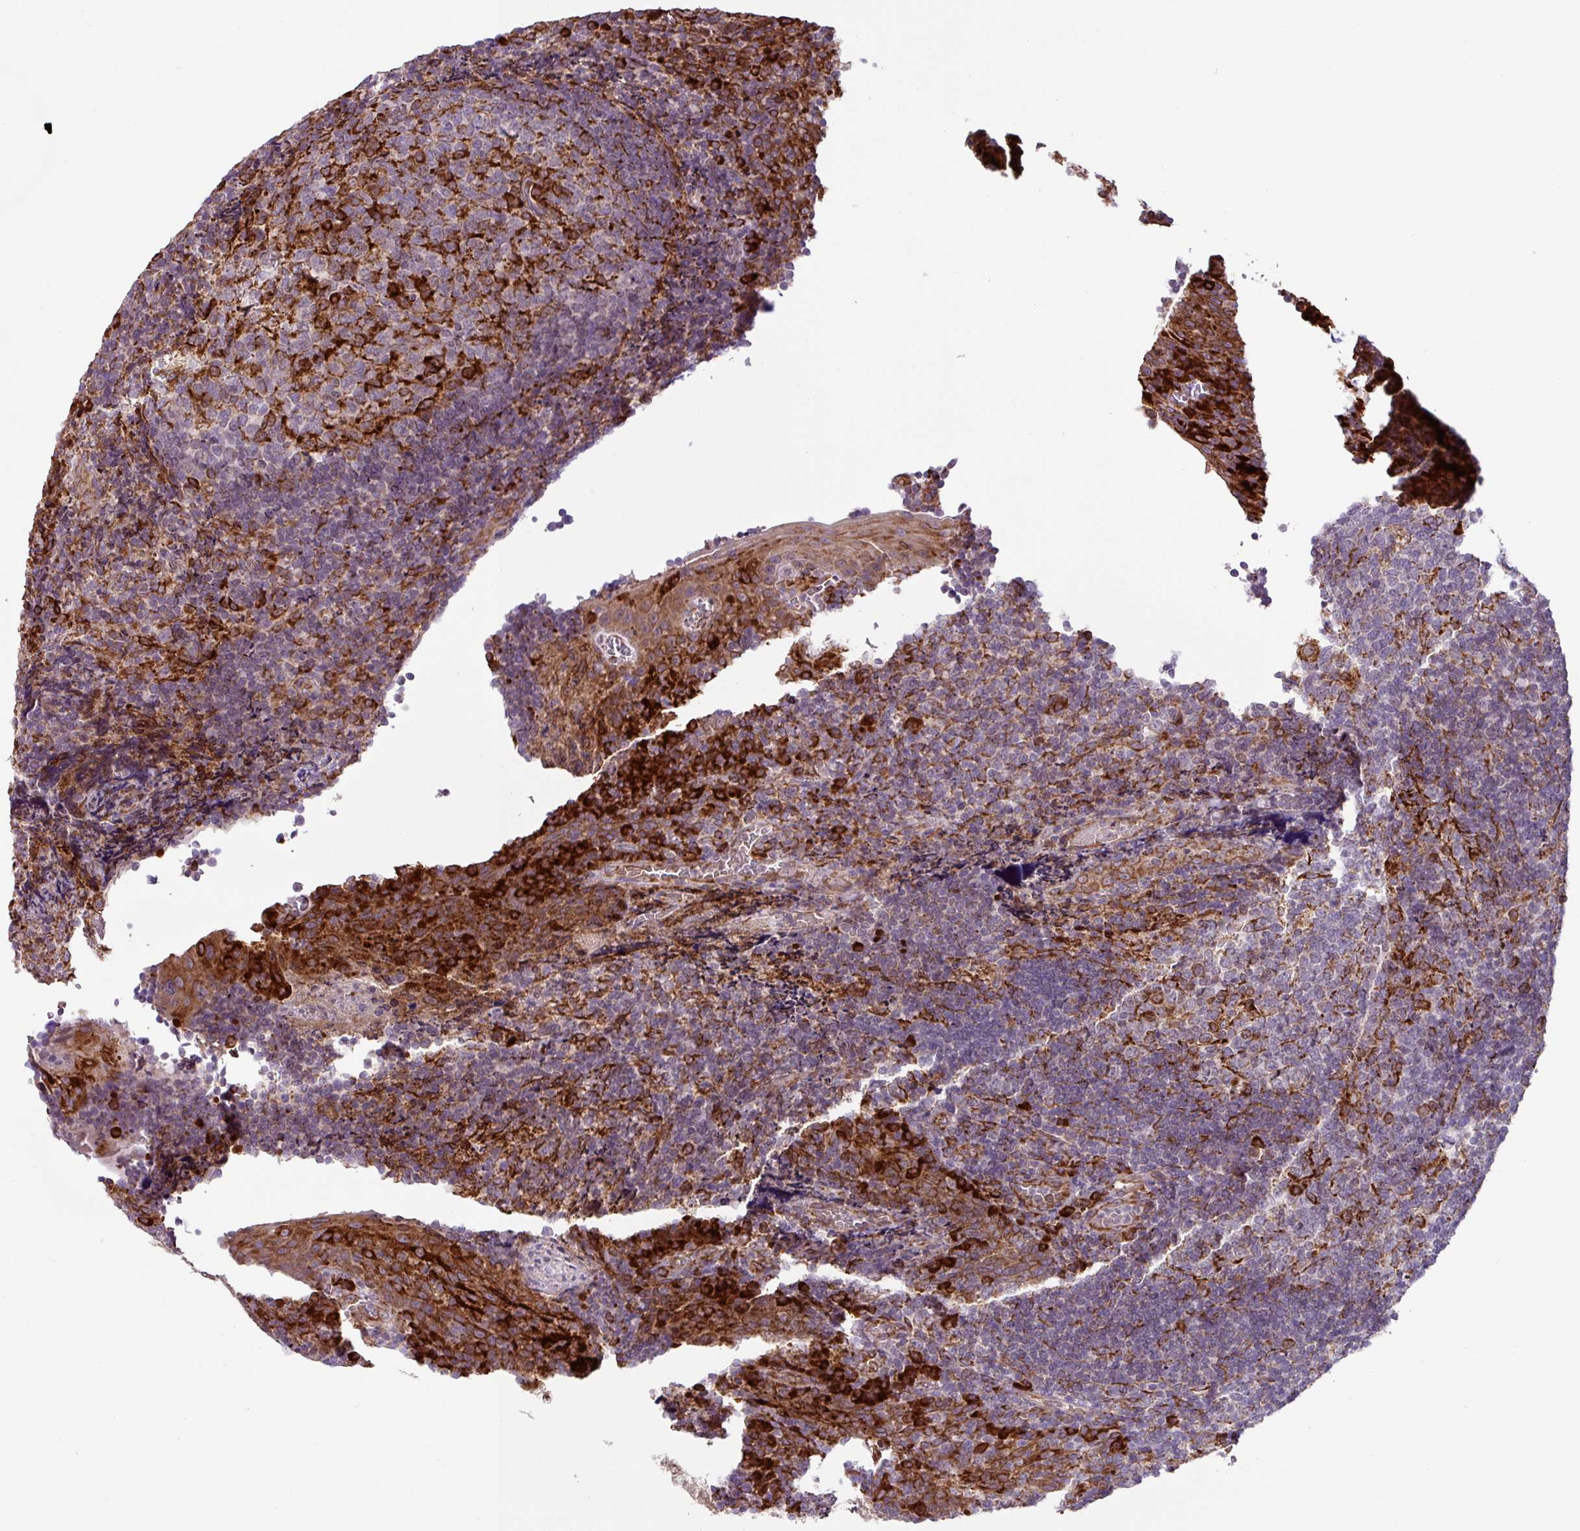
{"staining": {"intensity": "strong", "quantity": "<25%", "location": "cytoplasmic/membranous"}, "tissue": "tonsil", "cell_type": "Germinal center cells", "image_type": "normal", "snomed": [{"axis": "morphology", "description": "Normal tissue, NOS"}, {"axis": "topography", "description": "Tonsil"}], "caption": "This photomicrograph demonstrates immunohistochemistry staining of unremarkable tonsil, with medium strong cytoplasmic/membranous staining in about <25% of germinal center cells.", "gene": "SLC39A7", "patient": {"sex": "male", "age": 17}}